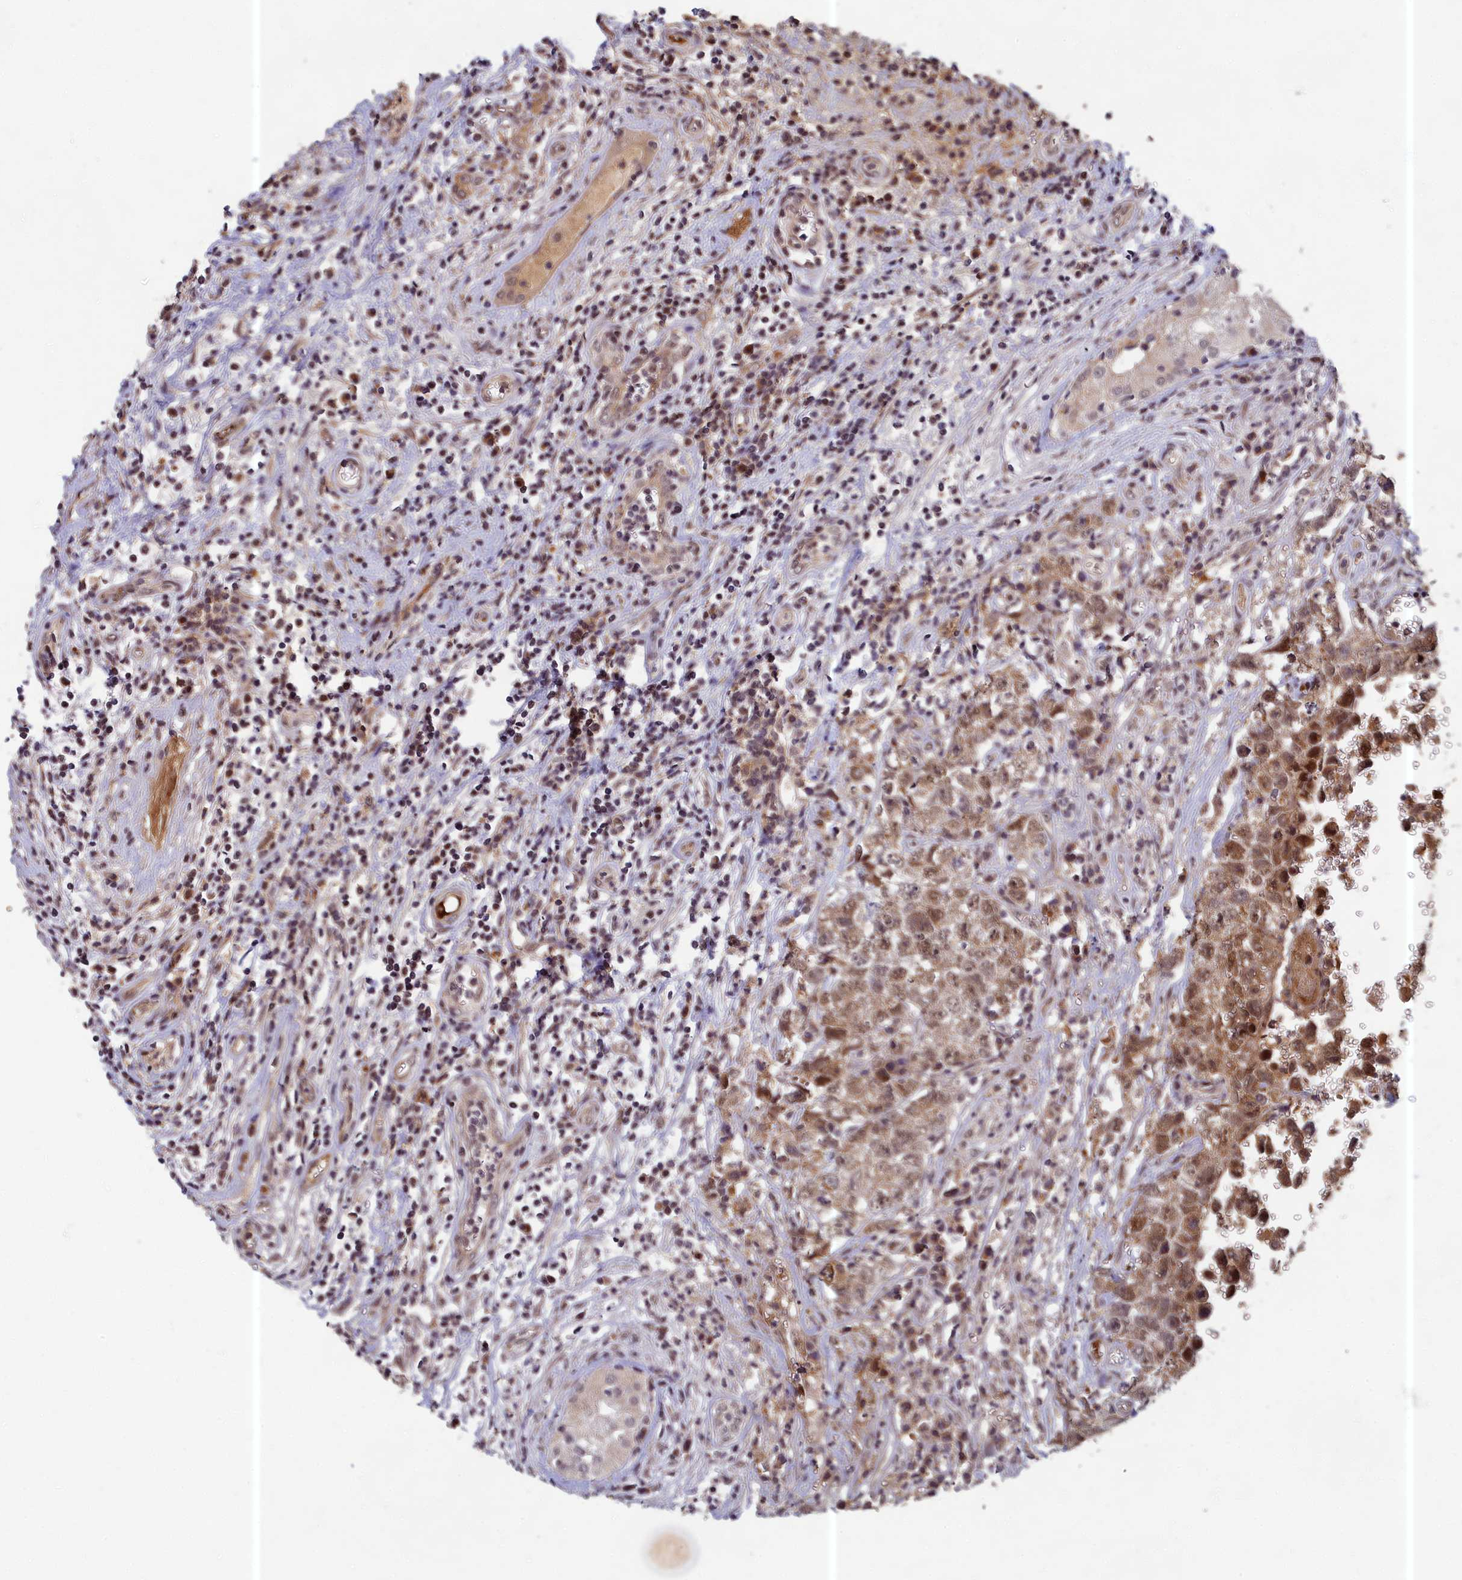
{"staining": {"intensity": "moderate", "quantity": ">75%", "location": "cytoplasmic/membranous,nuclear"}, "tissue": "testis cancer", "cell_type": "Tumor cells", "image_type": "cancer", "snomed": [{"axis": "morphology", "description": "Seminoma, NOS"}, {"axis": "morphology", "description": "Carcinoma, Embryonal, NOS"}, {"axis": "topography", "description": "Testis"}], "caption": "The immunohistochemical stain highlights moderate cytoplasmic/membranous and nuclear expression in tumor cells of embryonal carcinoma (testis) tissue.", "gene": "EARS2", "patient": {"sex": "male", "age": 29}}